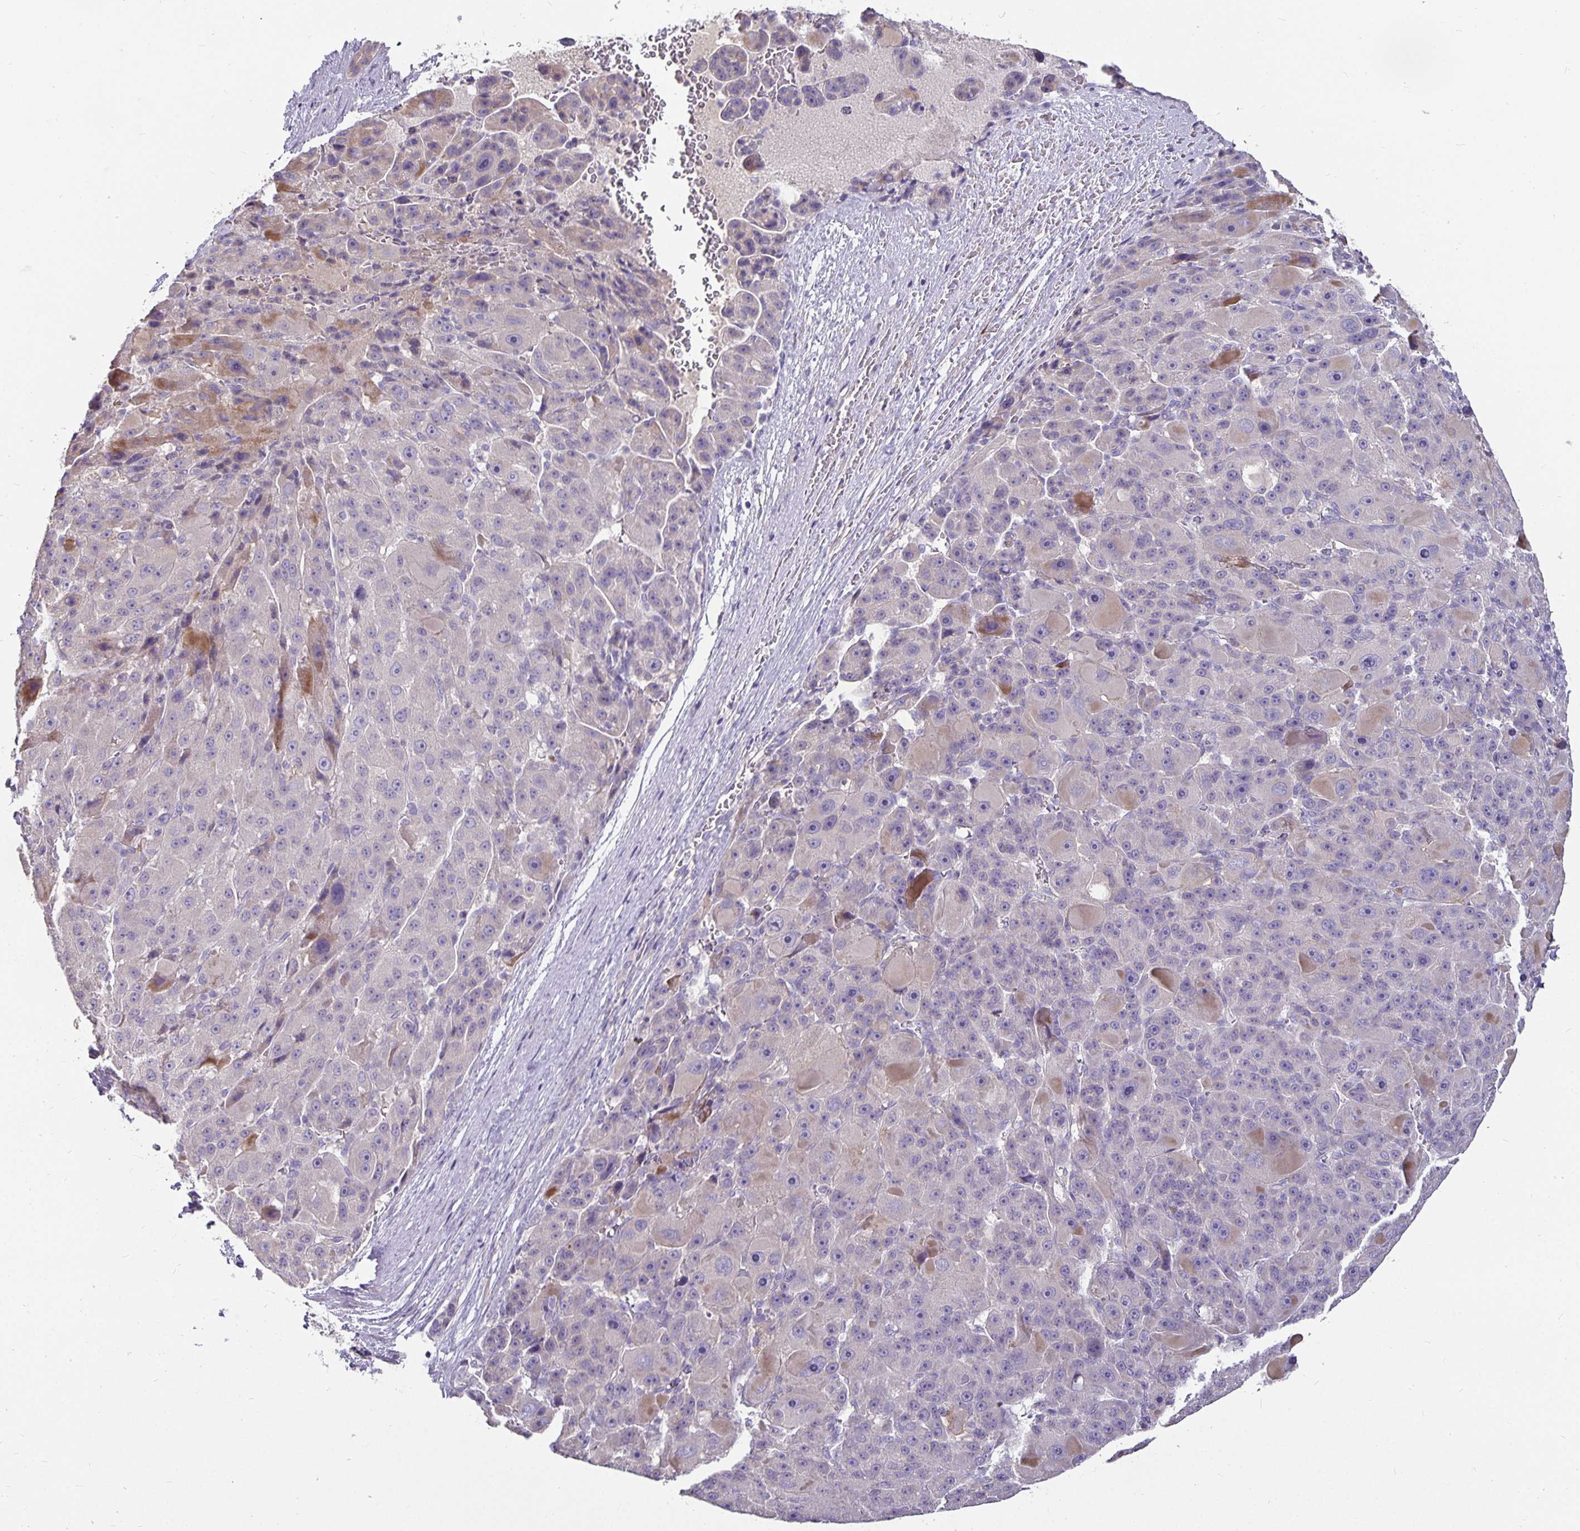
{"staining": {"intensity": "negative", "quantity": "none", "location": "none"}, "tissue": "liver cancer", "cell_type": "Tumor cells", "image_type": "cancer", "snomed": [{"axis": "morphology", "description": "Carcinoma, Hepatocellular, NOS"}, {"axis": "topography", "description": "Liver"}], "caption": "Protein analysis of liver cancer demonstrates no significant staining in tumor cells.", "gene": "CA12", "patient": {"sex": "male", "age": 76}}